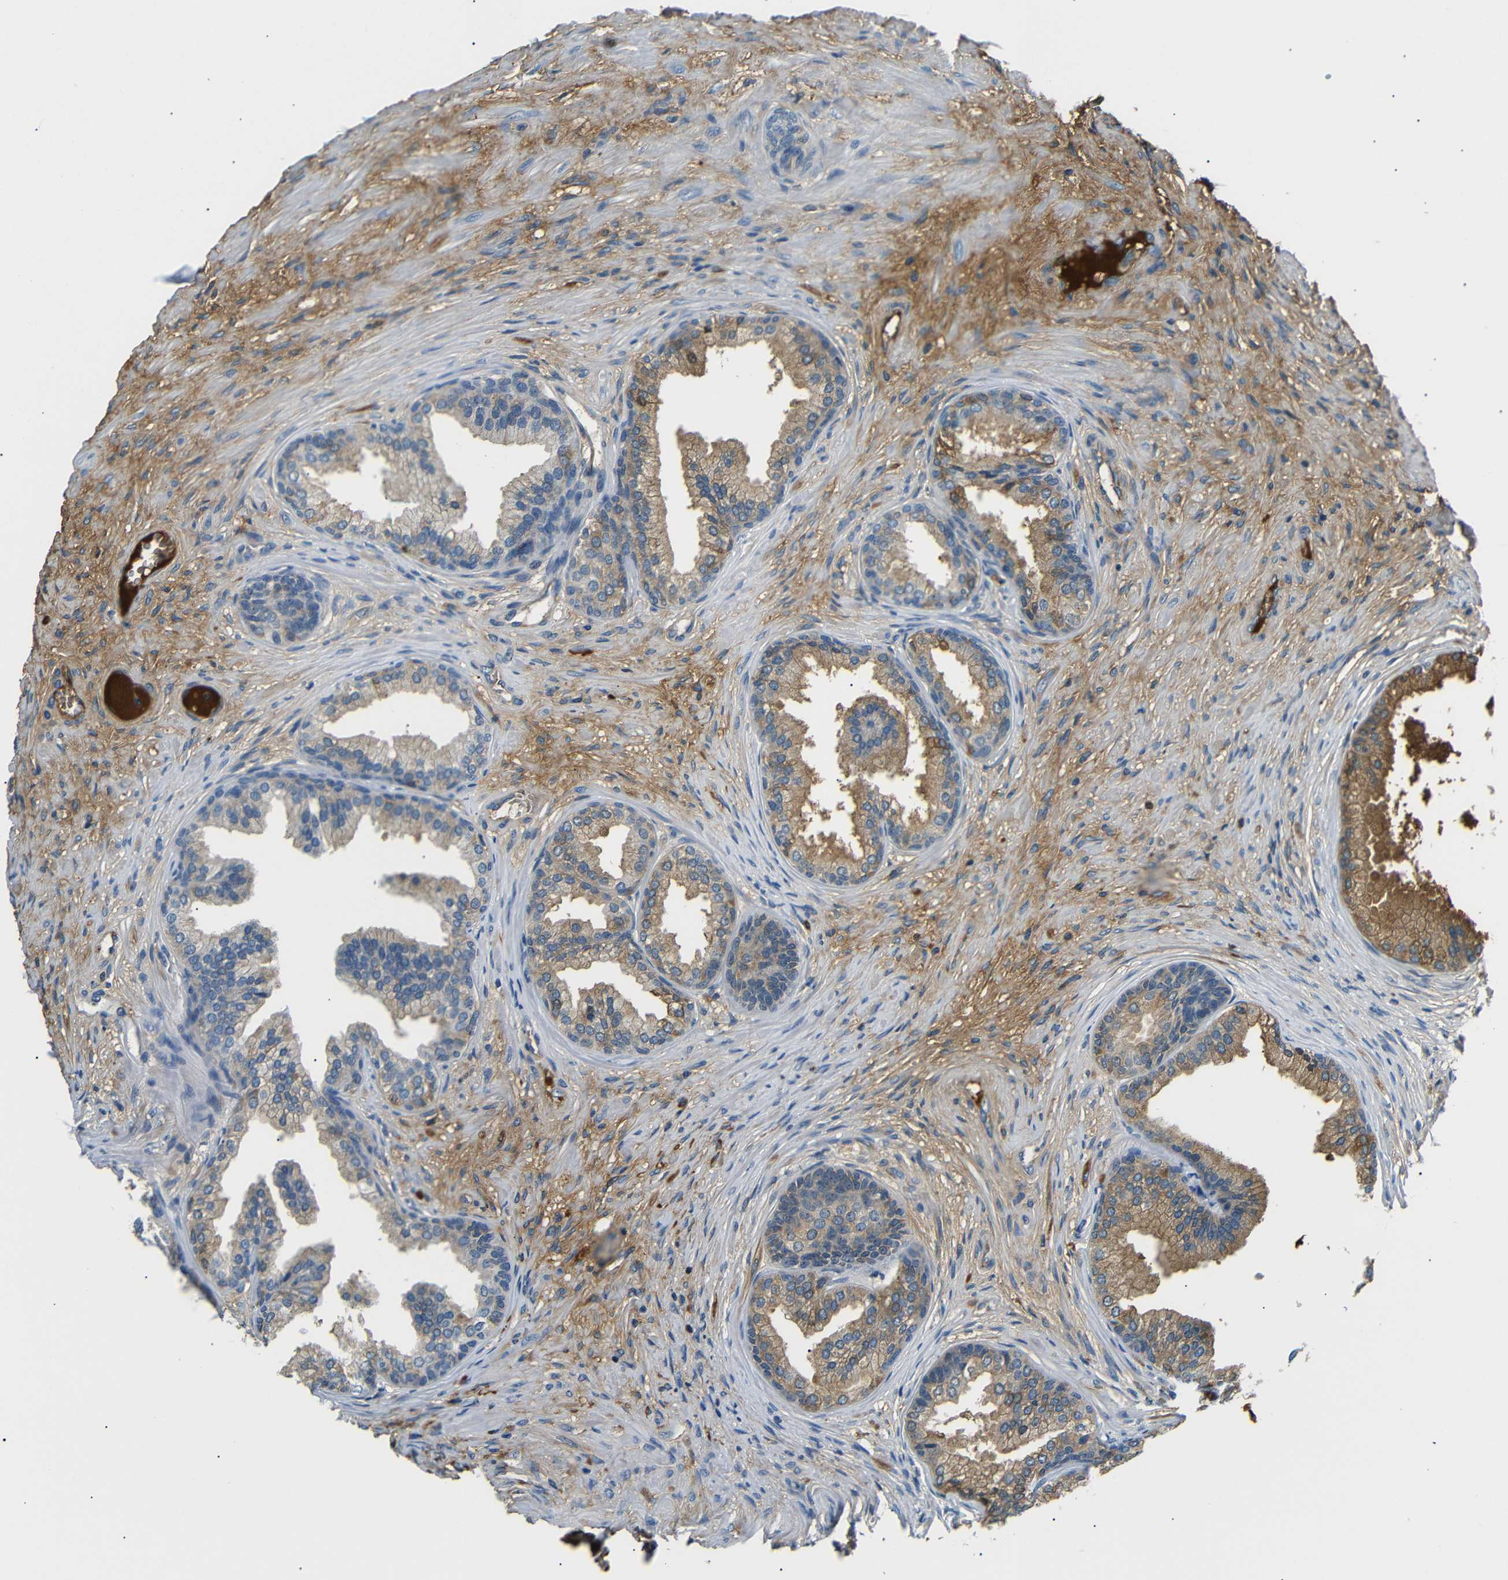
{"staining": {"intensity": "moderate", "quantity": "25%-75%", "location": "cytoplasmic/membranous"}, "tissue": "prostate", "cell_type": "Glandular cells", "image_type": "normal", "snomed": [{"axis": "morphology", "description": "Normal tissue, NOS"}, {"axis": "topography", "description": "Prostate"}], "caption": "Moderate cytoplasmic/membranous protein staining is identified in approximately 25%-75% of glandular cells in prostate. (DAB IHC with brightfield microscopy, high magnification).", "gene": "LHCGR", "patient": {"sex": "male", "age": 76}}